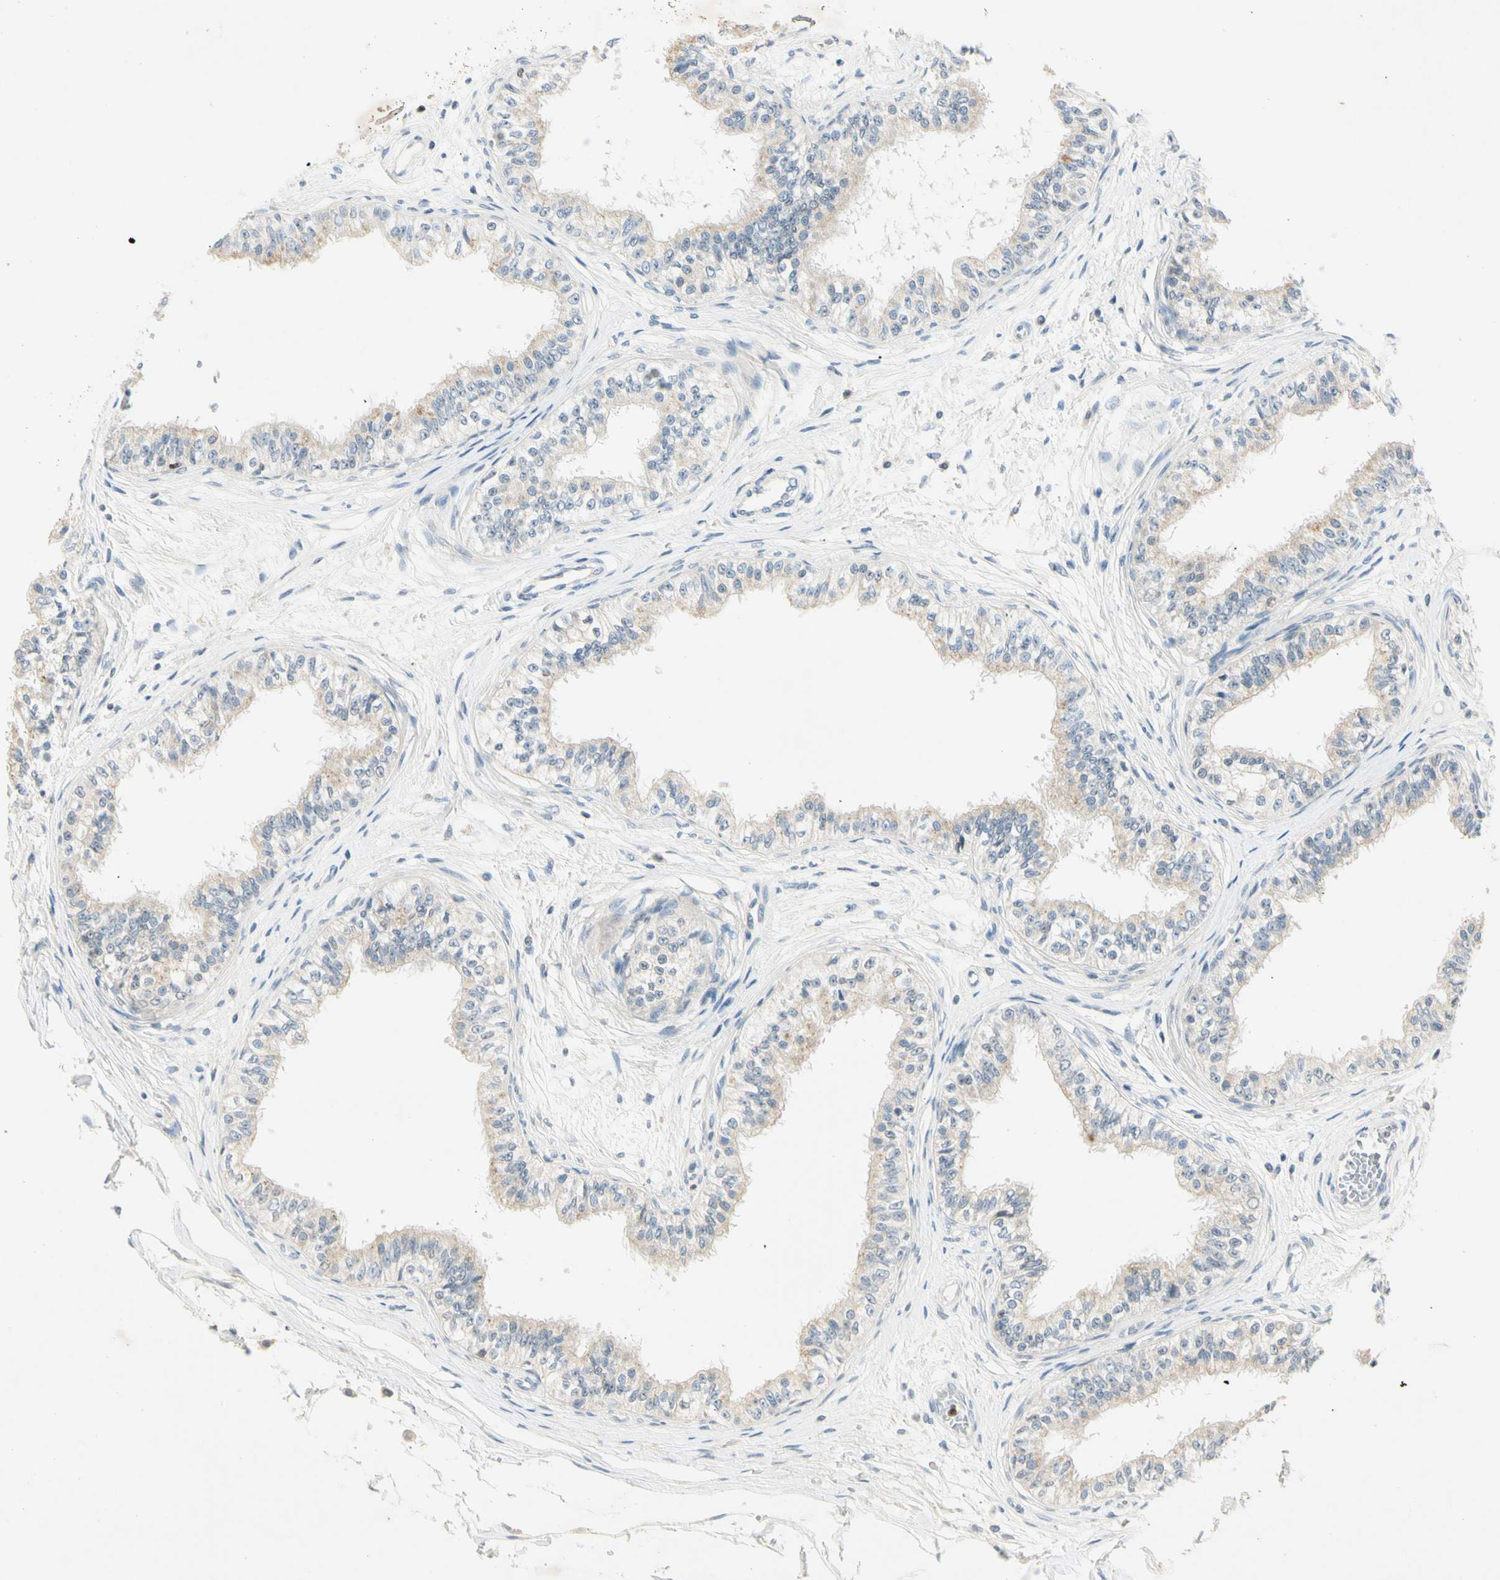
{"staining": {"intensity": "moderate", "quantity": "<25%", "location": "cytoplasmic/membranous,nuclear"}, "tissue": "epididymis", "cell_type": "Glandular cells", "image_type": "normal", "snomed": [{"axis": "morphology", "description": "Normal tissue, NOS"}, {"axis": "morphology", "description": "Adenocarcinoma, metastatic, NOS"}, {"axis": "topography", "description": "Testis"}, {"axis": "topography", "description": "Epididymis"}], "caption": "Epididymis stained for a protein demonstrates moderate cytoplasmic/membranous,nuclear positivity in glandular cells. The protein is stained brown, and the nuclei are stained in blue (DAB (3,3'-diaminobenzidine) IHC with brightfield microscopy, high magnification).", "gene": "PITX1", "patient": {"sex": "male", "age": 26}}